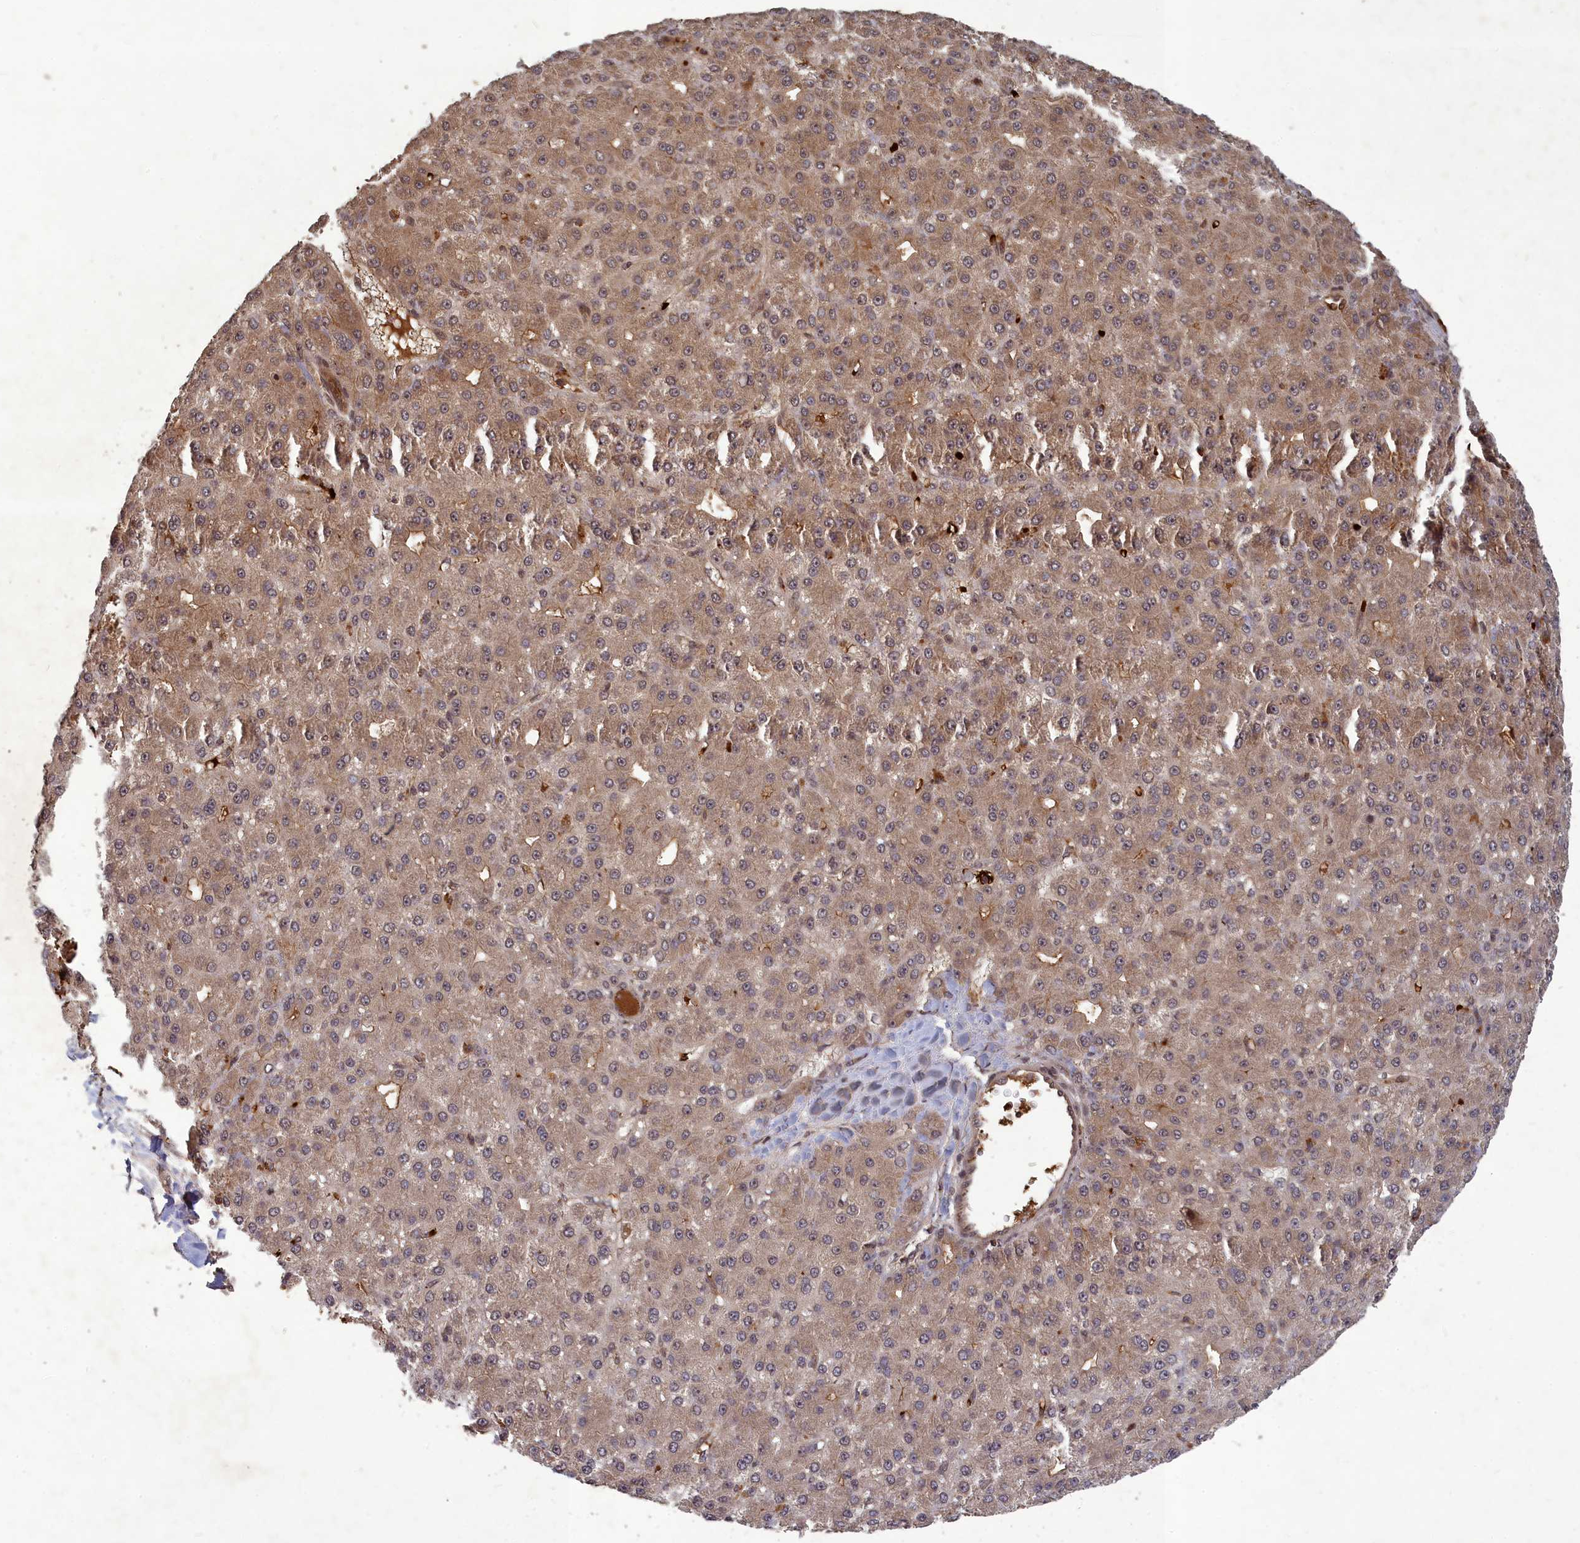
{"staining": {"intensity": "moderate", "quantity": ">75%", "location": "cytoplasmic/membranous"}, "tissue": "liver cancer", "cell_type": "Tumor cells", "image_type": "cancer", "snomed": [{"axis": "morphology", "description": "Carcinoma, Hepatocellular, NOS"}, {"axis": "topography", "description": "Liver"}], "caption": "DAB (3,3'-diaminobenzidine) immunohistochemical staining of liver cancer exhibits moderate cytoplasmic/membranous protein staining in about >75% of tumor cells. The protein is stained brown, and the nuclei are stained in blue (DAB (3,3'-diaminobenzidine) IHC with brightfield microscopy, high magnification).", "gene": "SRMS", "patient": {"sex": "male", "age": 67}}